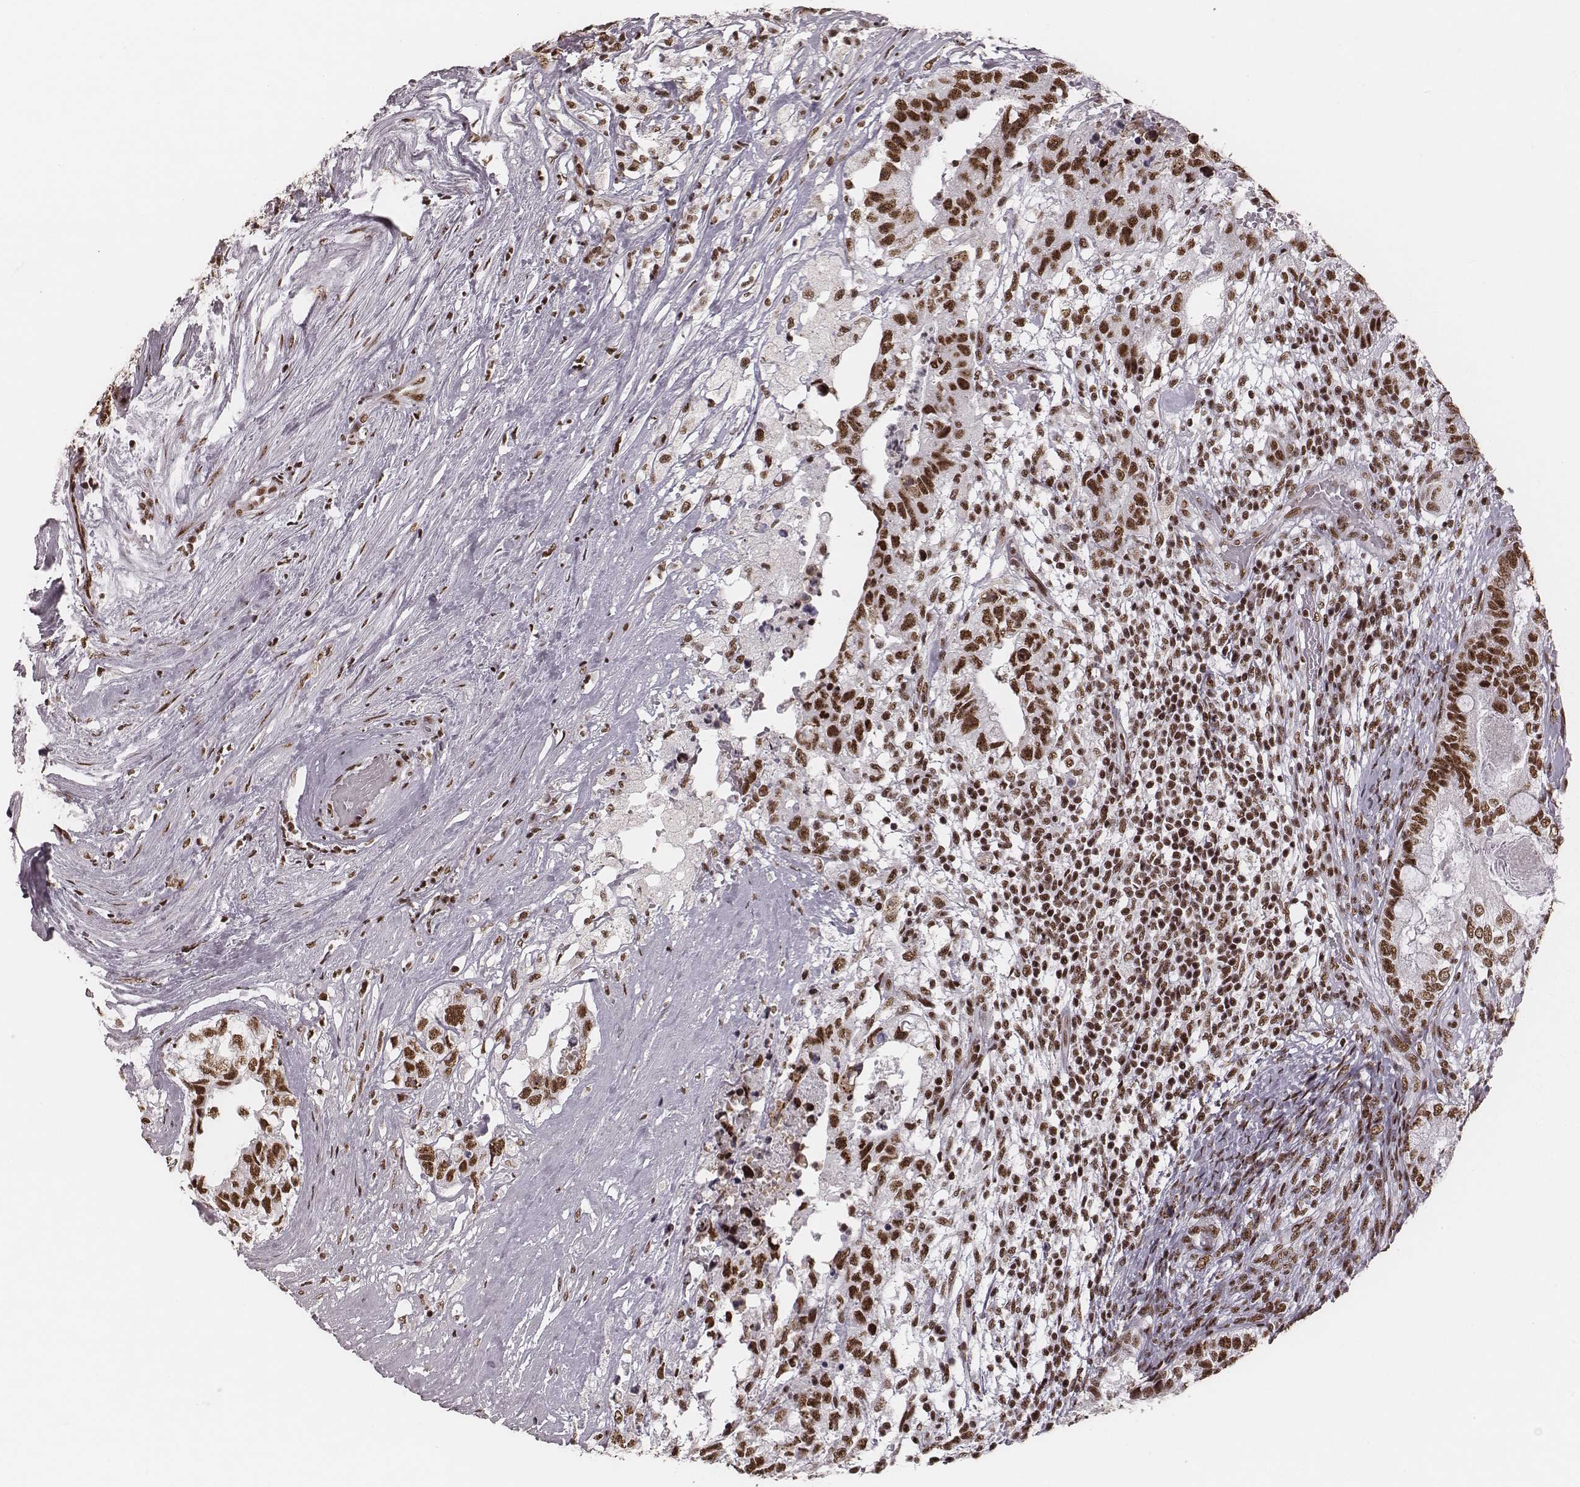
{"staining": {"intensity": "strong", "quantity": ">75%", "location": "nuclear"}, "tissue": "testis cancer", "cell_type": "Tumor cells", "image_type": "cancer", "snomed": [{"axis": "morphology", "description": "Seminoma, NOS"}, {"axis": "morphology", "description": "Carcinoma, Embryonal, NOS"}, {"axis": "topography", "description": "Testis"}], "caption": "Seminoma (testis) stained for a protein (brown) shows strong nuclear positive staining in approximately >75% of tumor cells.", "gene": "LUC7L", "patient": {"sex": "male", "age": 41}}